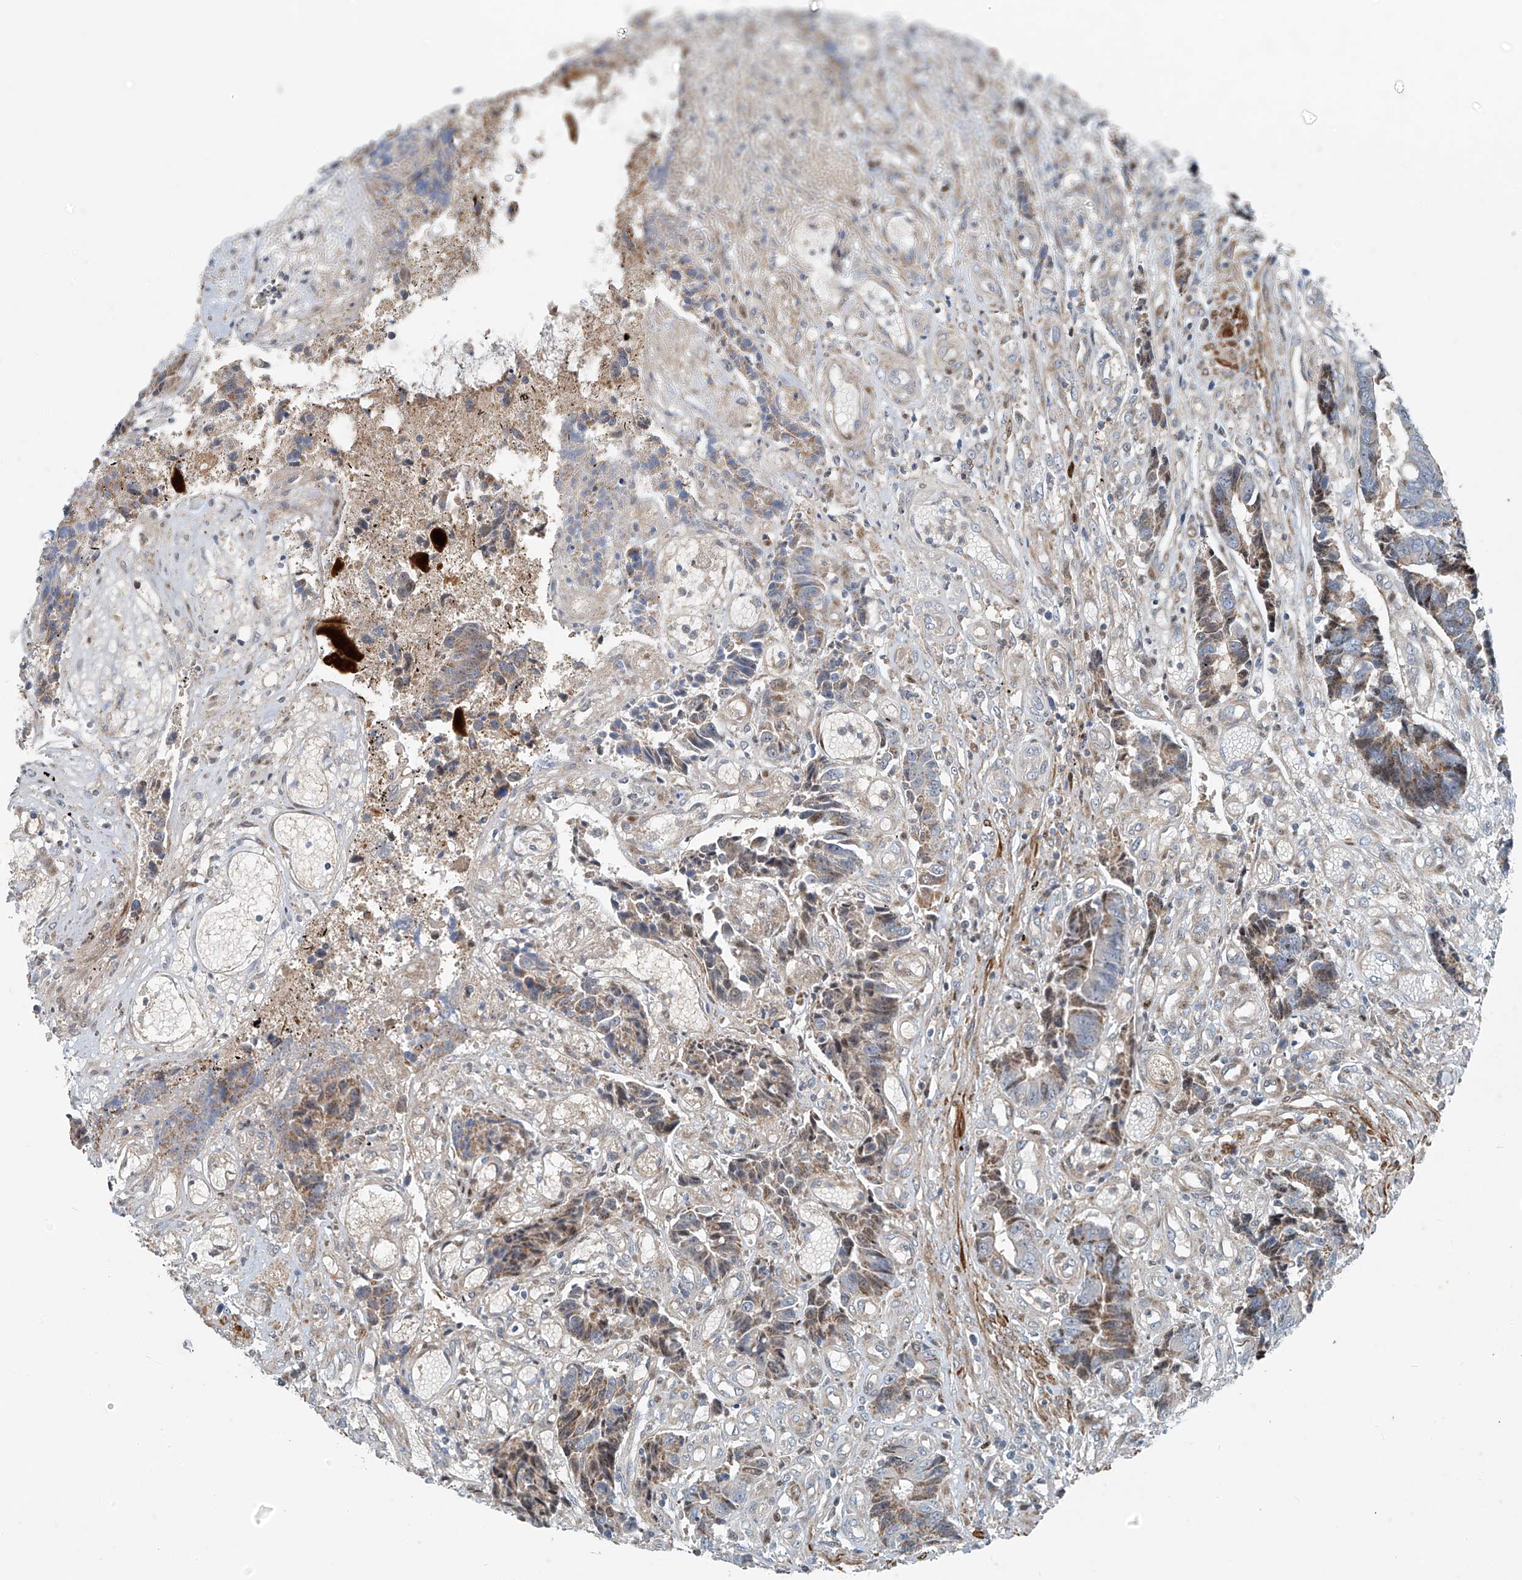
{"staining": {"intensity": "moderate", "quantity": "25%-75%", "location": "cytoplasmic/membranous"}, "tissue": "colorectal cancer", "cell_type": "Tumor cells", "image_type": "cancer", "snomed": [{"axis": "morphology", "description": "Adenocarcinoma, NOS"}, {"axis": "topography", "description": "Rectum"}], "caption": "This micrograph shows colorectal cancer stained with immunohistochemistry (IHC) to label a protein in brown. The cytoplasmic/membranous of tumor cells show moderate positivity for the protein. Nuclei are counter-stained blue.", "gene": "PPCS", "patient": {"sex": "male", "age": 84}}